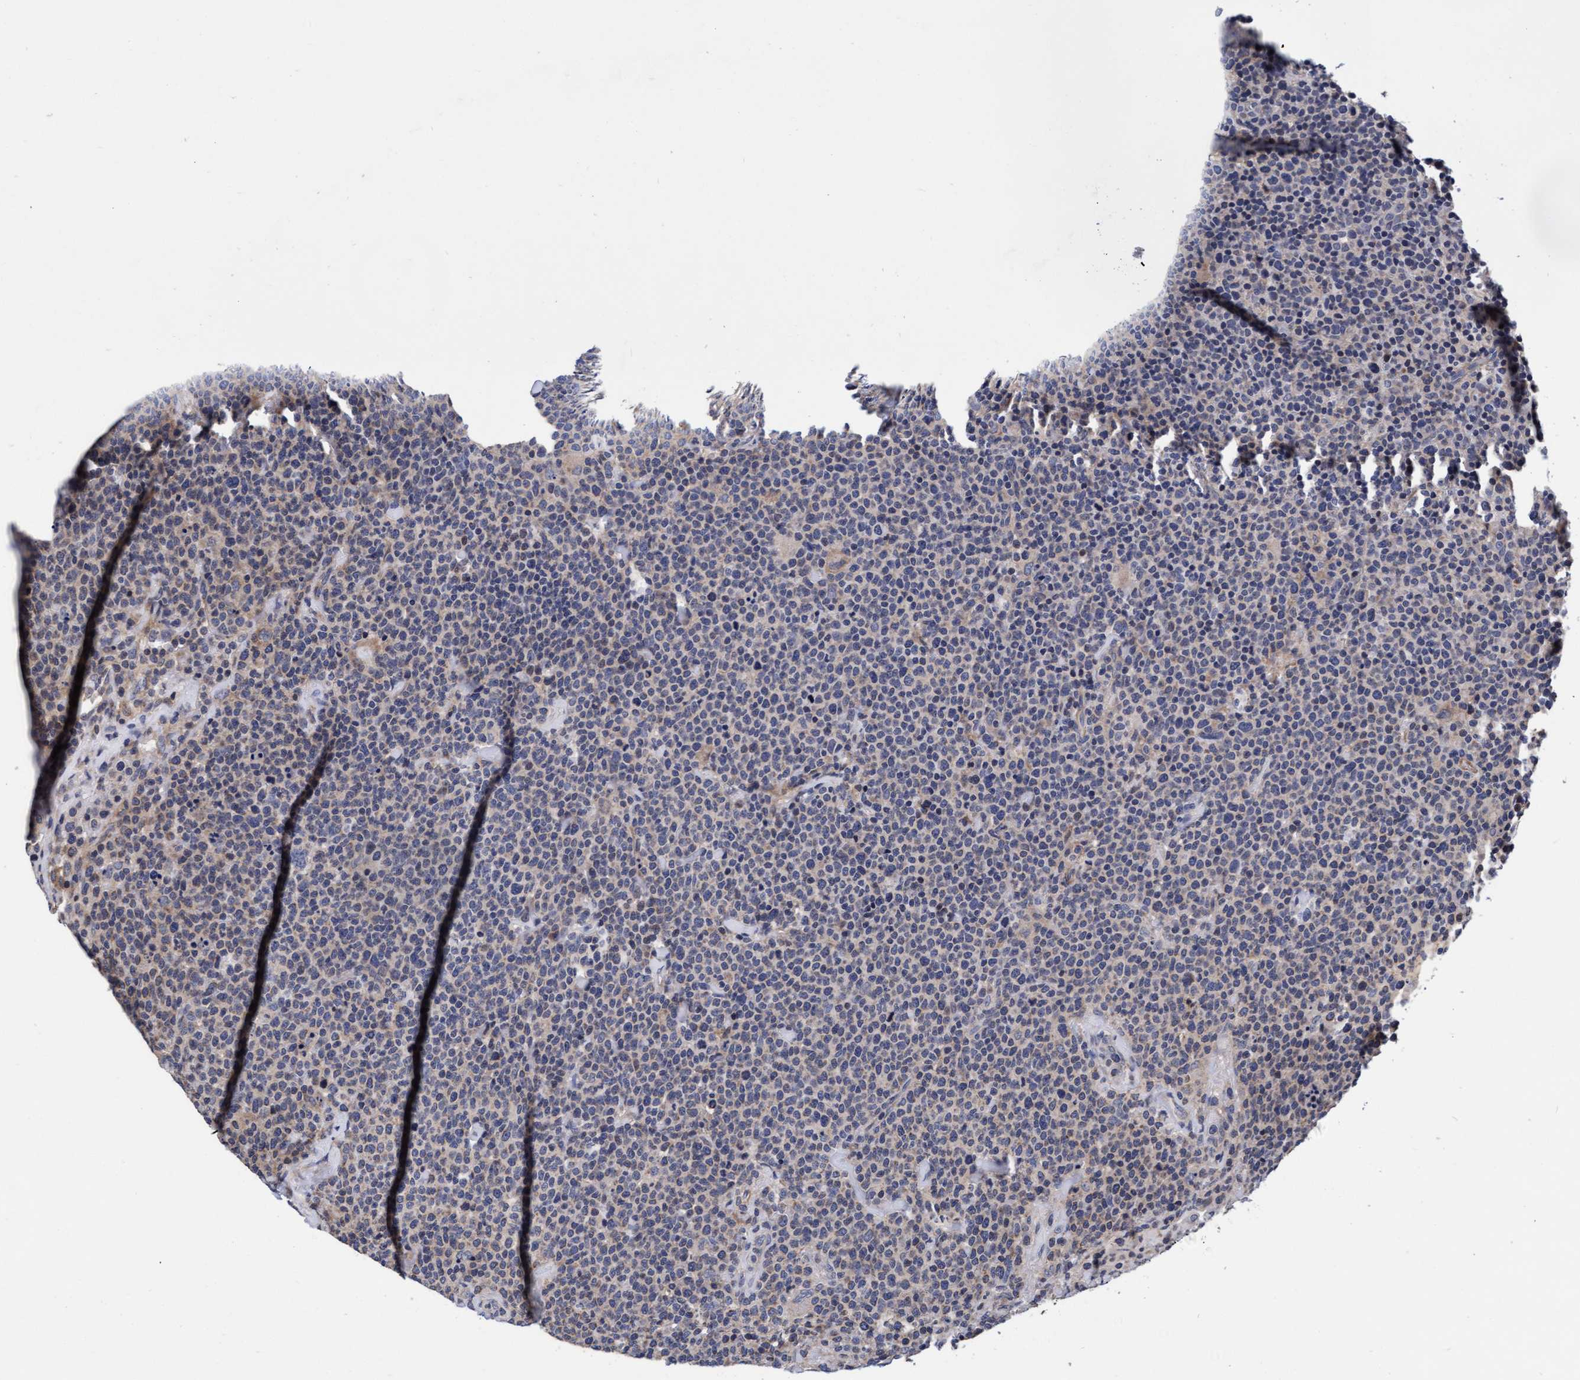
{"staining": {"intensity": "weak", "quantity": "<25%", "location": "cytoplasmic/membranous"}, "tissue": "lymphoma", "cell_type": "Tumor cells", "image_type": "cancer", "snomed": [{"axis": "morphology", "description": "Malignant lymphoma, non-Hodgkin's type, High grade"}, {"axis": "topography", "description": "Lymph node"}], "caption": "DAB (3,3'-diaminobenzidine) immunohistochemical staining of lymphoma reveals no significant expression in tumor cells.", "gene": "EFCAB13", "patient": {"sex": "male", "age": 61}}